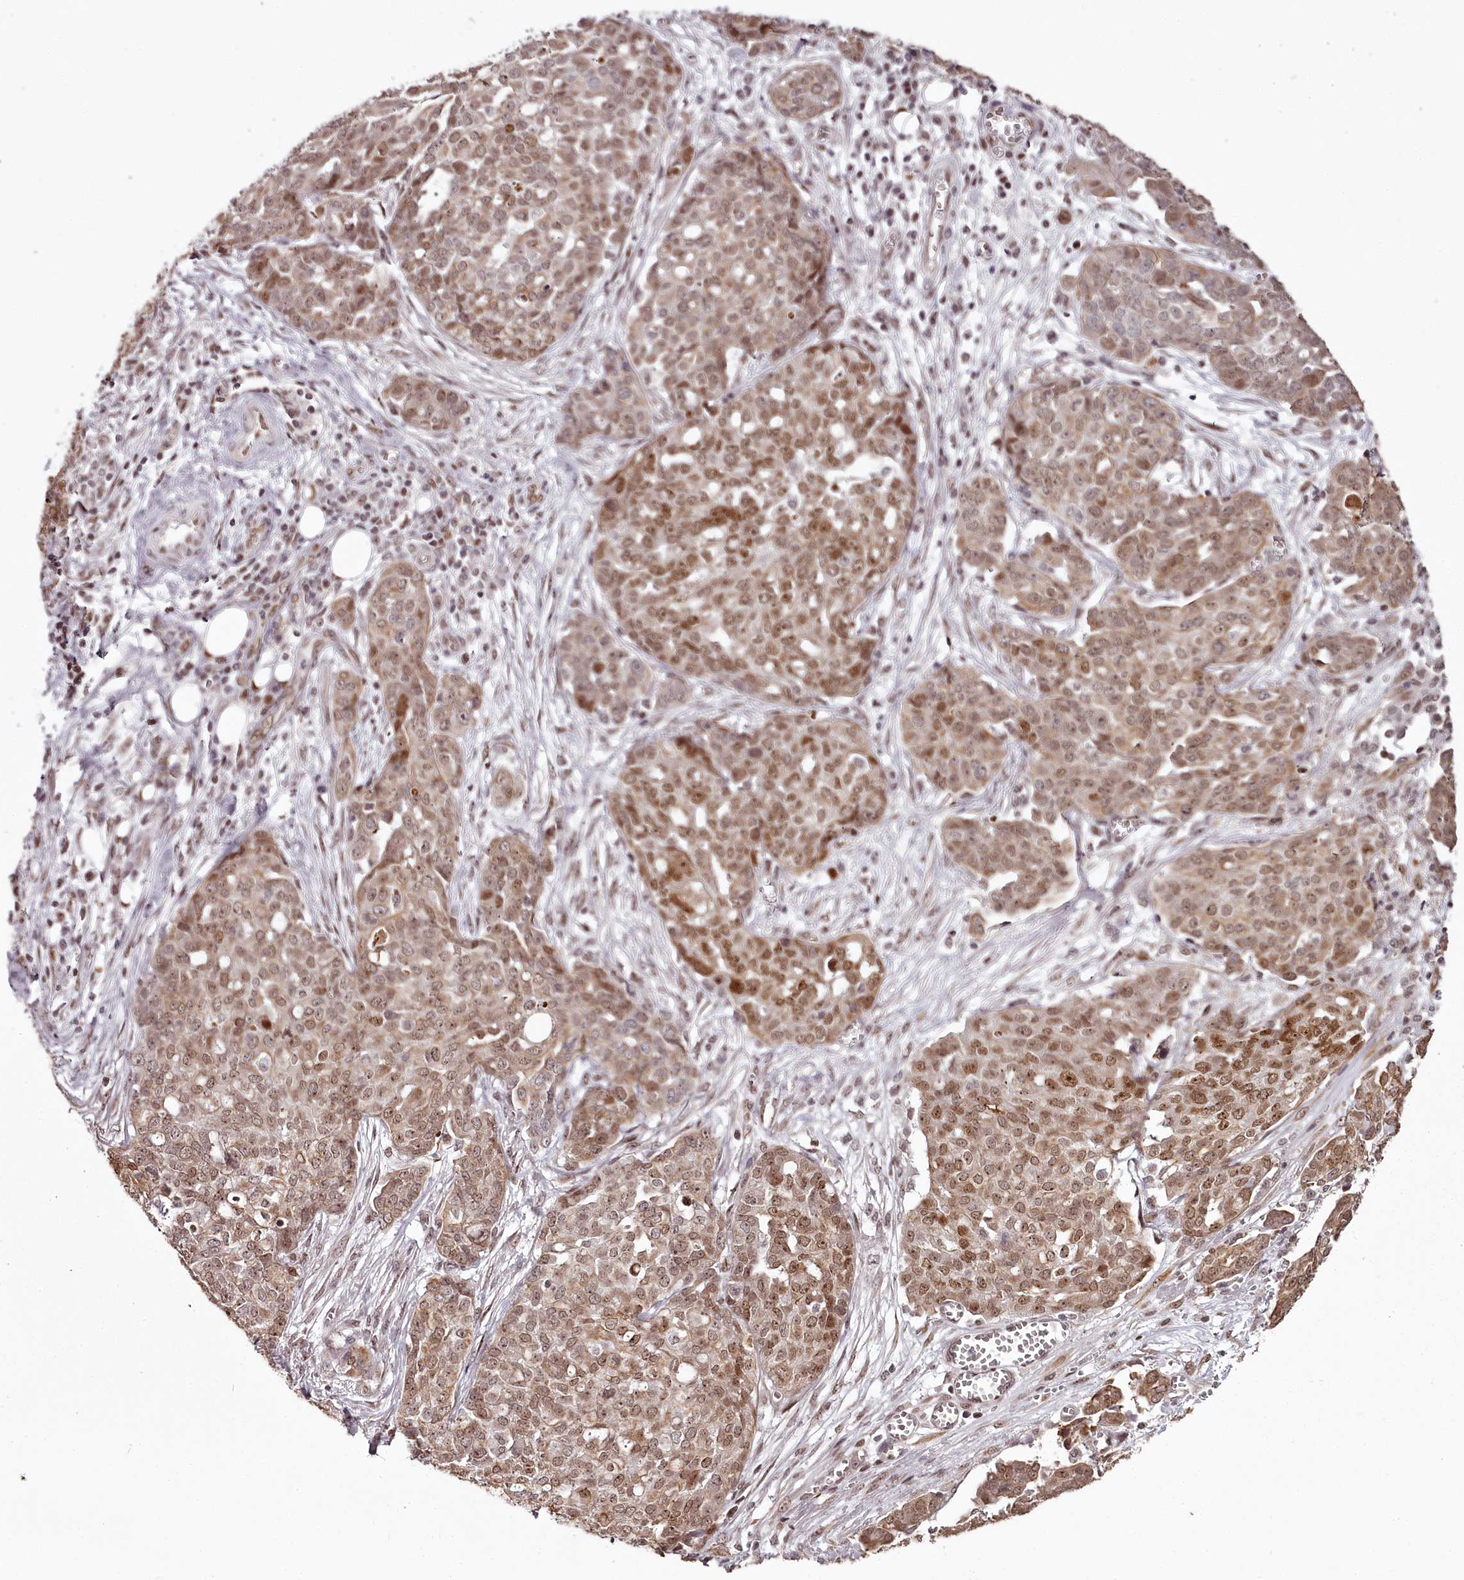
{"staining": {"intensity": "moderate", "quantity": ">75%", "location": "nuclear"}, "tissue": "ovarian cancer", "cell_type": "Tumor cells", "image_type": "cancer", "snomed": [{"axis": "morphology", "description": "Cystadenocarcinoma, serous, NOS"}, {"axis": "topography", "description": "Soft tissue"}, {"axis": "topography", "description": "Ovary"}], "caption": "The immunohistochemical stain highlights moderate nuclear expression in tumor cells of ovarian cancer (serous cystadenocarcinoma) tissue.", "gene": "THYN1", "patient": {"sex": "female", "age": 57}}